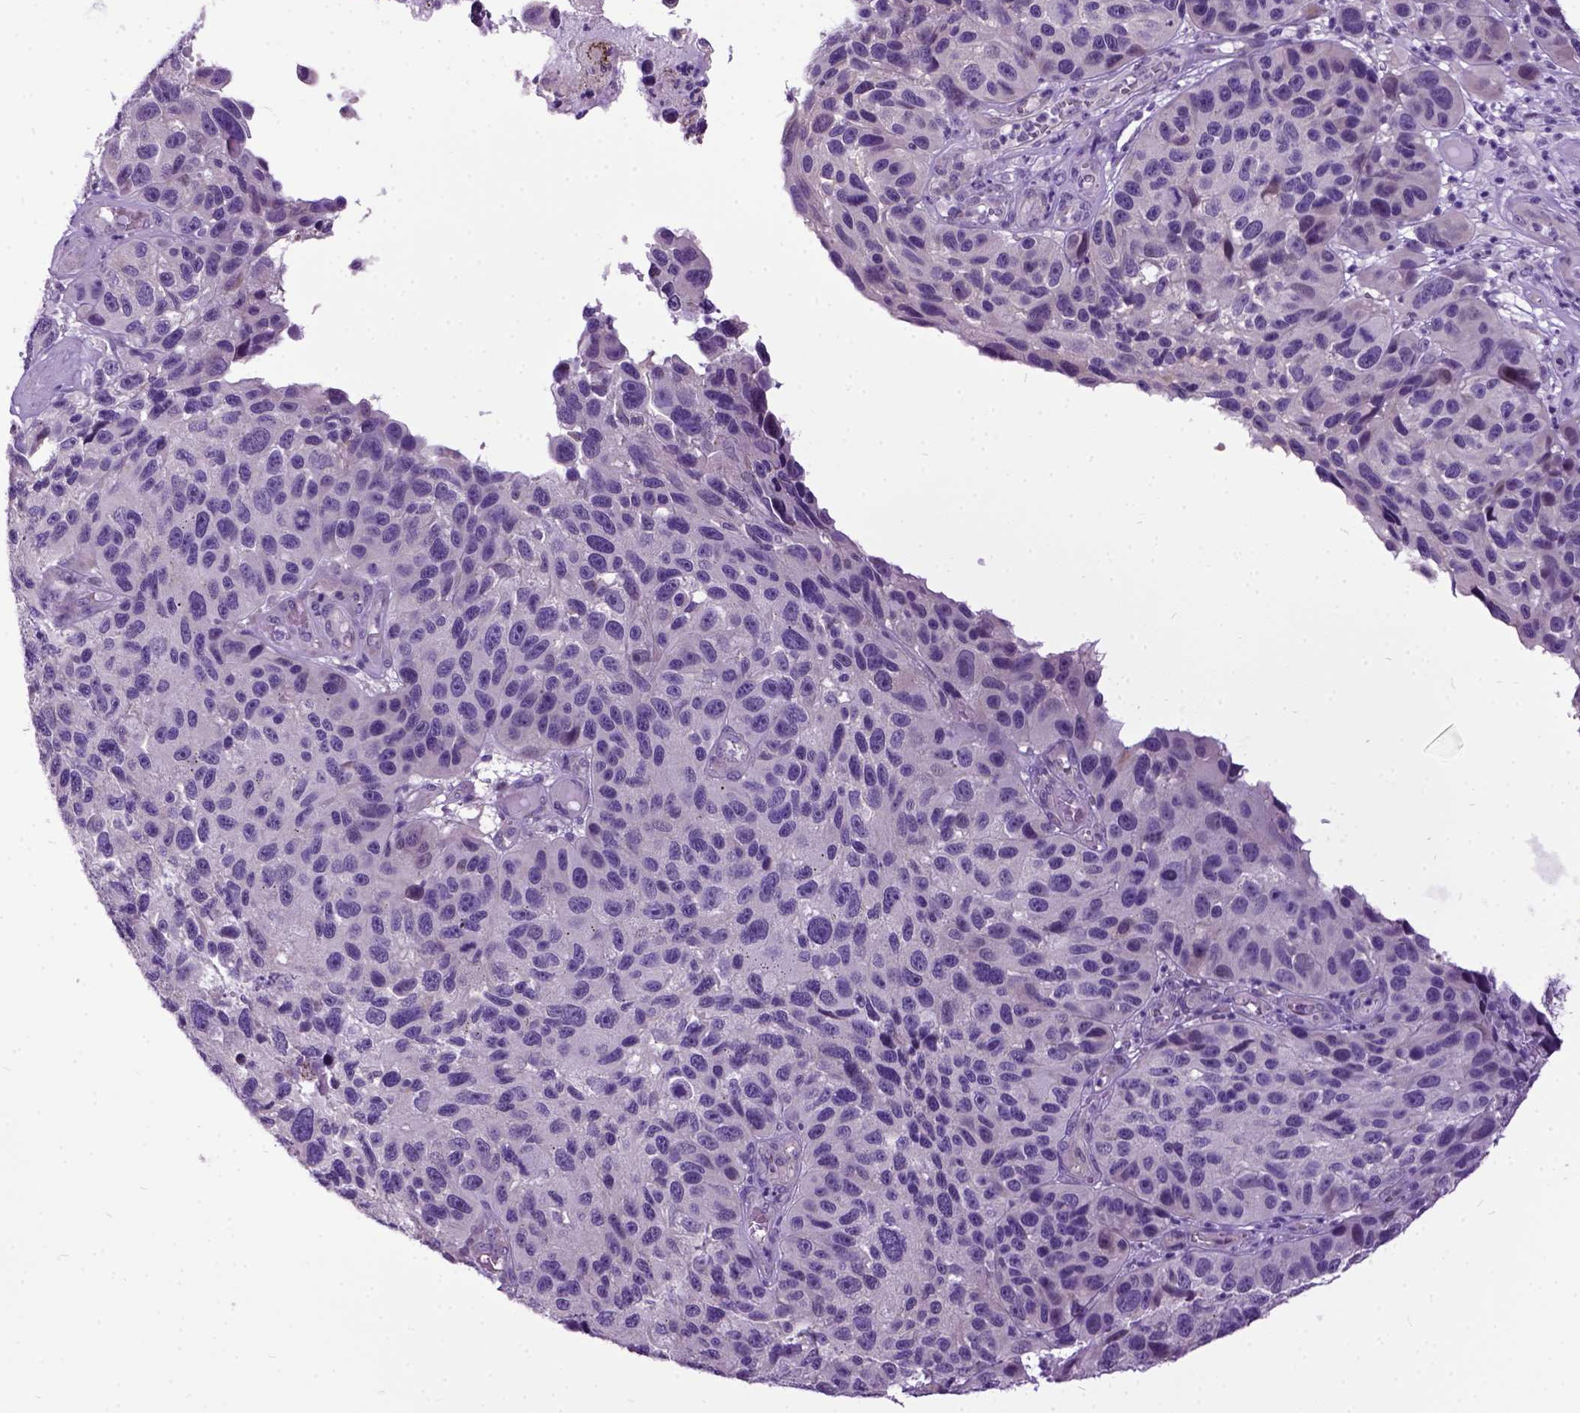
{"staining": {"intensity": "negative", "quantity": "none", "location": "none"}, "tissue": "melanoma", "cell_type": "Tumor cells", "image_type": "cancer", "snomed": [{"axis": "morphology", "description": "Malignant melanoma, NOS"}, {"axis": "topography", "description": "Skin"}], "caption": "Melanoma was stained to show a protein in brown. There is no significant staining in tumor cells.", "gene": "NEK5", "patient": {"sex": "male", "age": 53}}